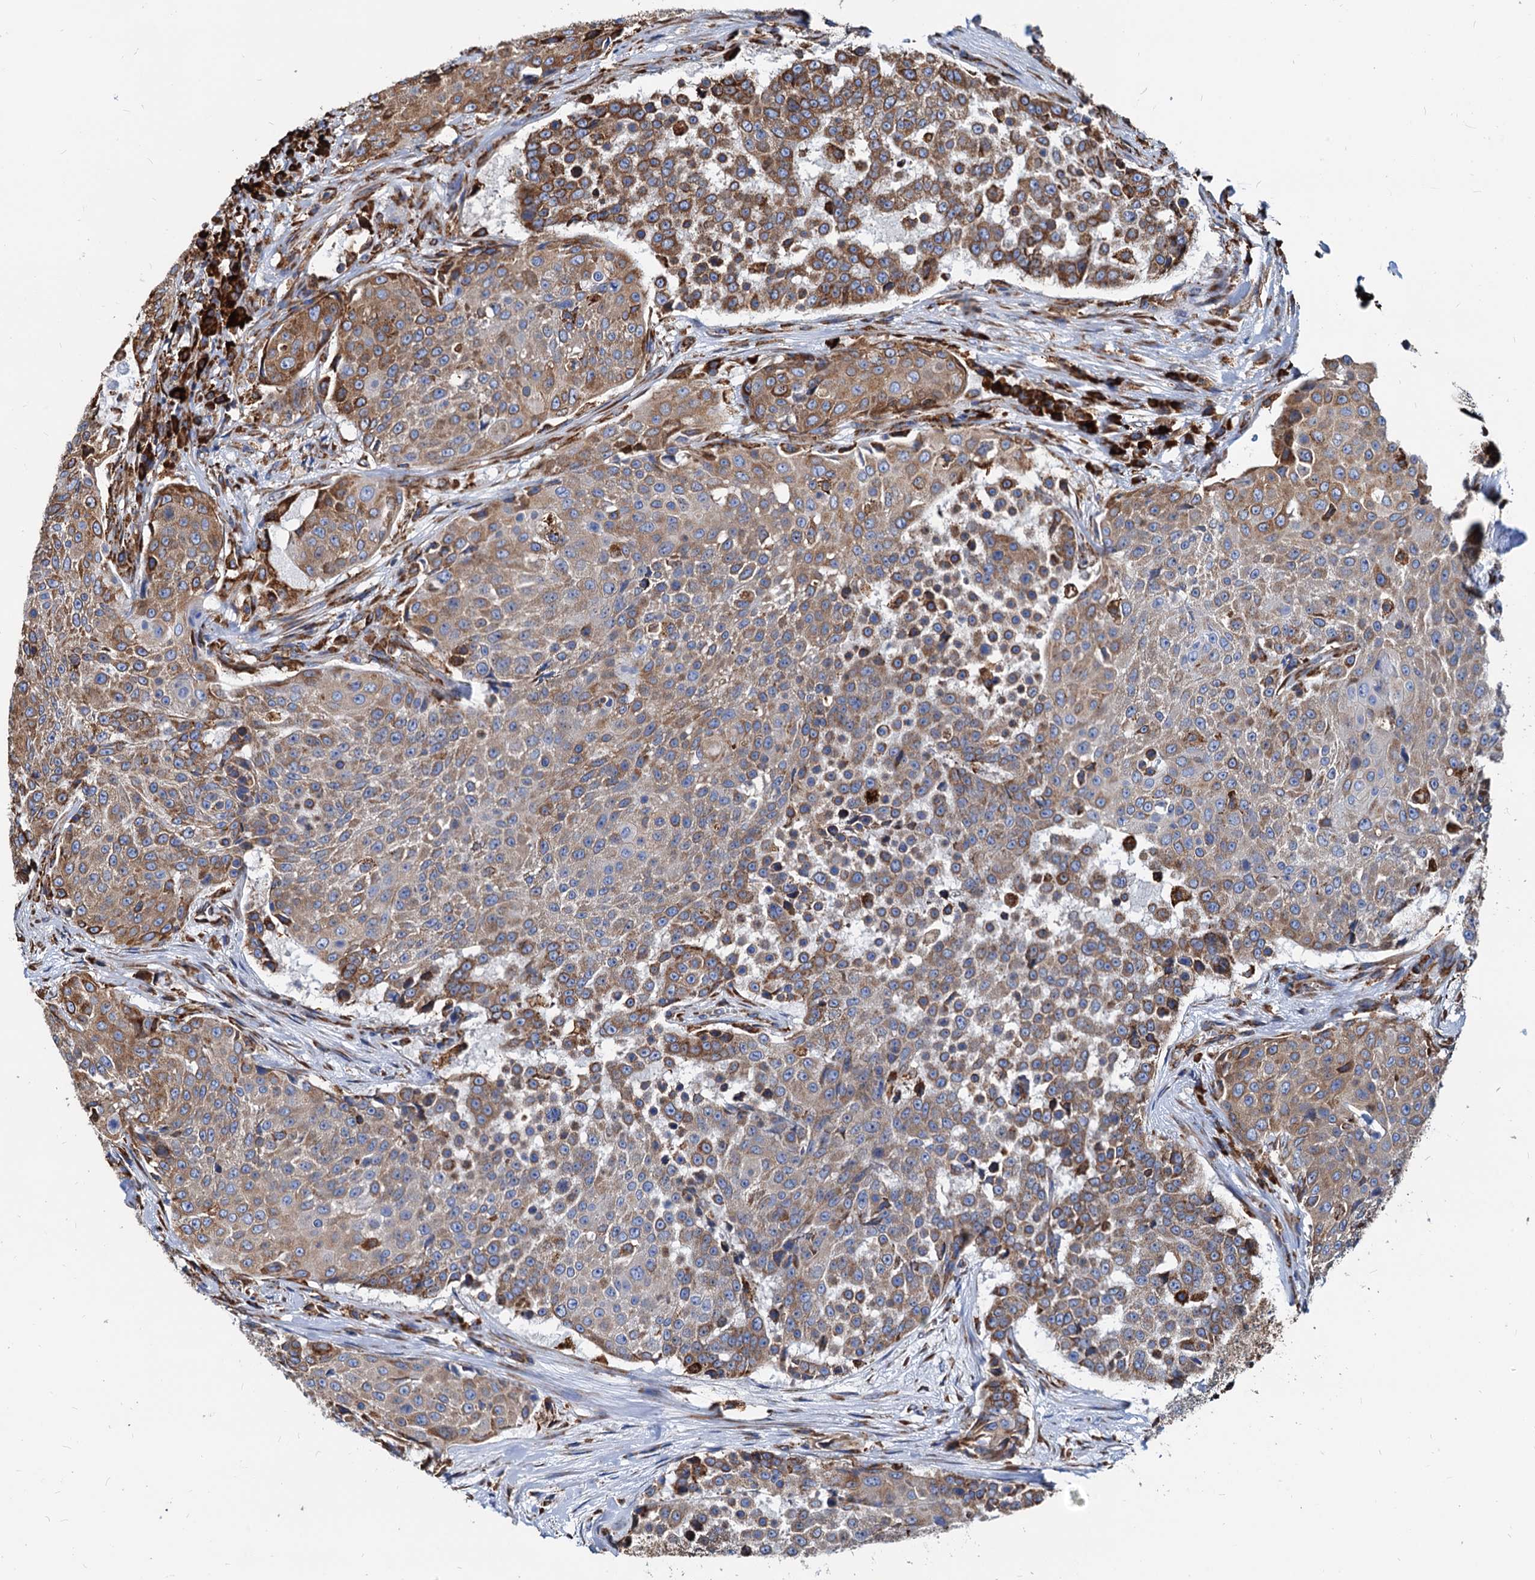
{"staining": {"intensity": "moderate", "quantity": ">75%", "location": "cytoplasmic/membranous"}, "tissue": "urothelial cancer", "cell_type": "Tumor cells", "image_type": "cancer", "snomed": [{"axis": "morphology", "description": "Urothelial carcinoma, High grade"}, {"axis": "topography", "description": "Urinary bladder"}], "caption": "An immunohistochemistry (IHC) photomicrograph of tumor tissue is shown. Protein staining in brown labels moderate cytoplasmic/membranous positivity in urothelial carcinoma (high-grade) within tumor cells.", "gene": "HSPA5", "patient": {"sex": "female", "age": 63}}